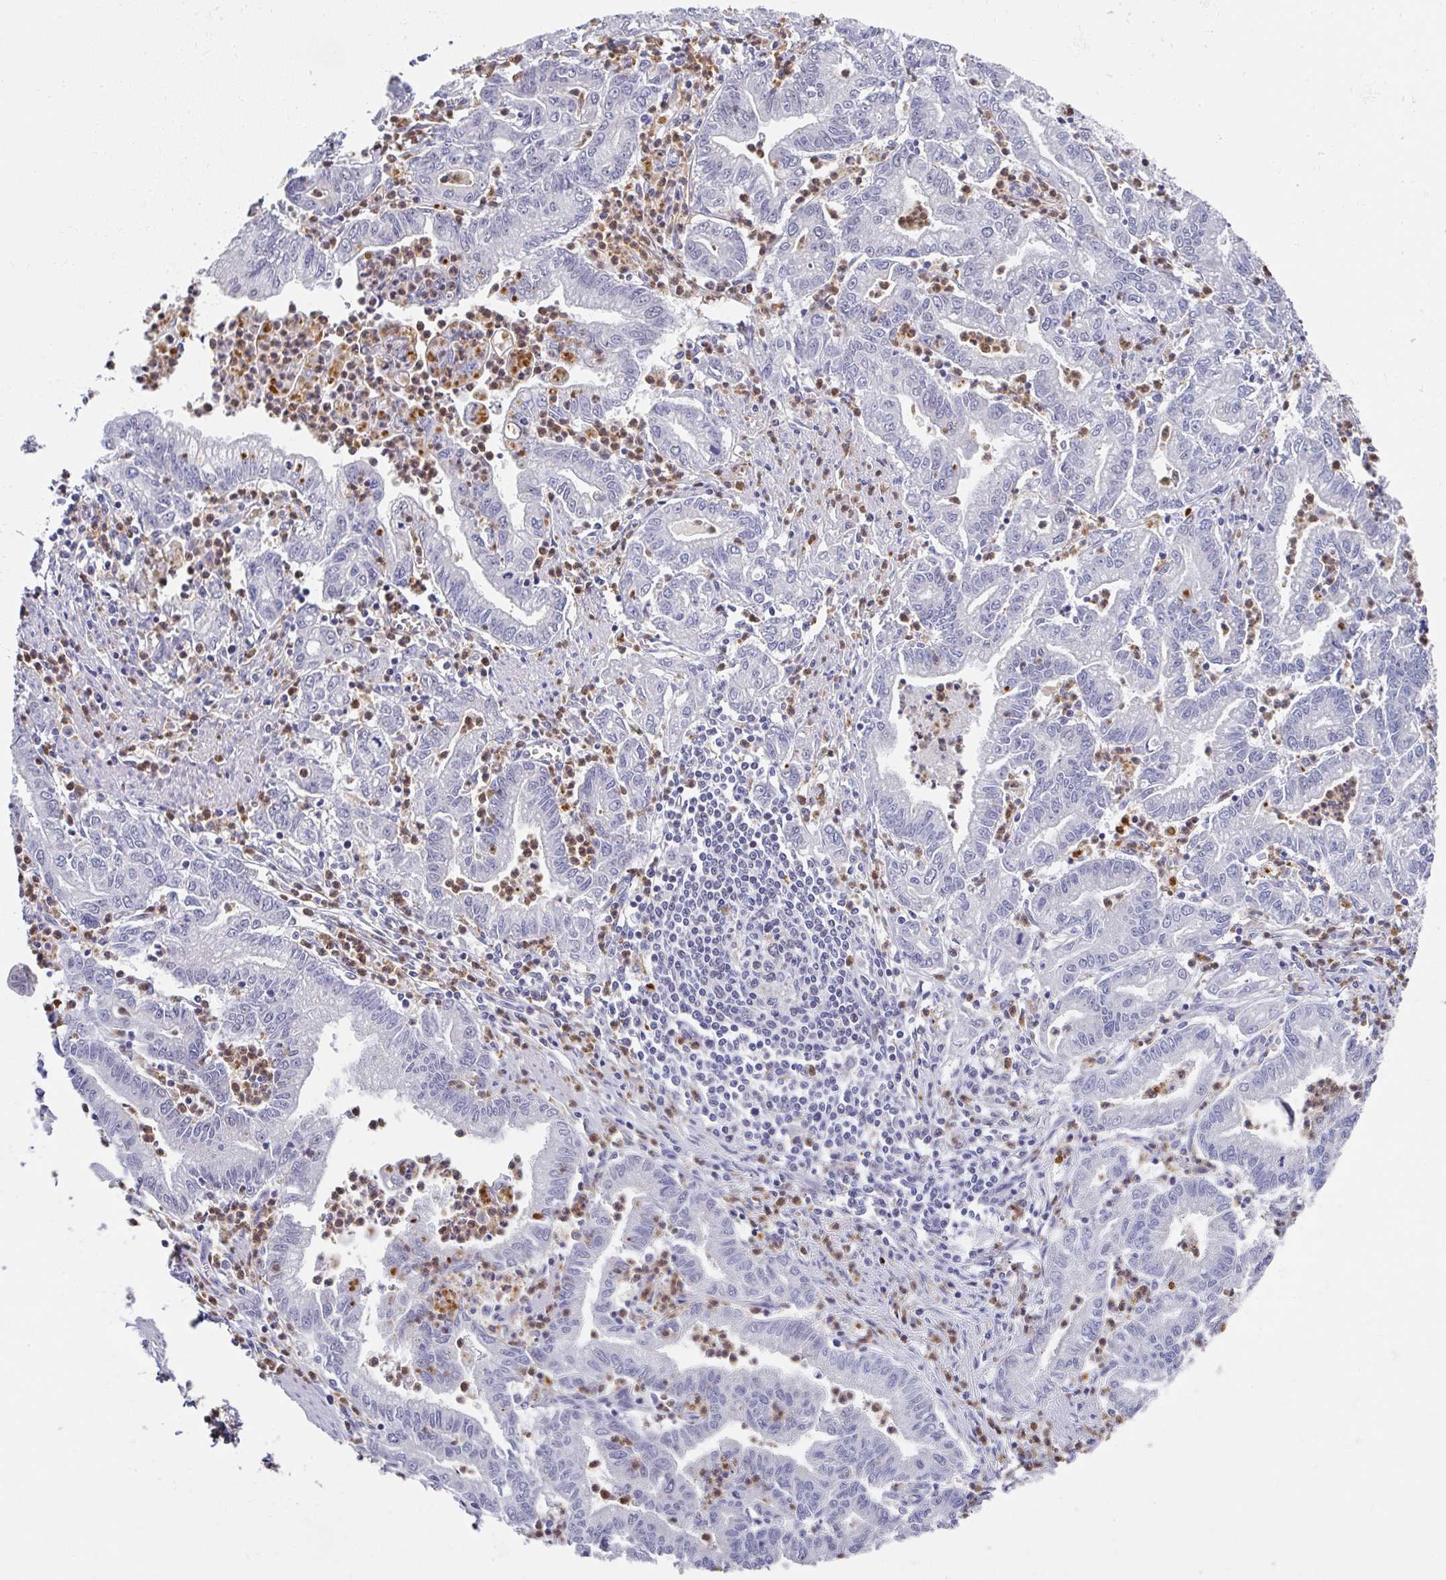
{"staining": {"intensity": "negative", "quantity": "none", "location": "none"}, "tissue": "stomach cancer", "cell_type": "Tumor cells", "image_type": "cancer", "snomed": [{"axis": "morphology", "description": "Adenocarcinoma, NOS"}, {"axis": "topography", "description": "Stomach, upper"}], "caption": "An IHC photomicrograph of stomach cancer (adenocarcinoma) is shown. There is no staining in tumor cells of stomach cancer (adenocarcinoma).", "gene": "NCF1", "patient": {"sex": "female", "age": 79}}